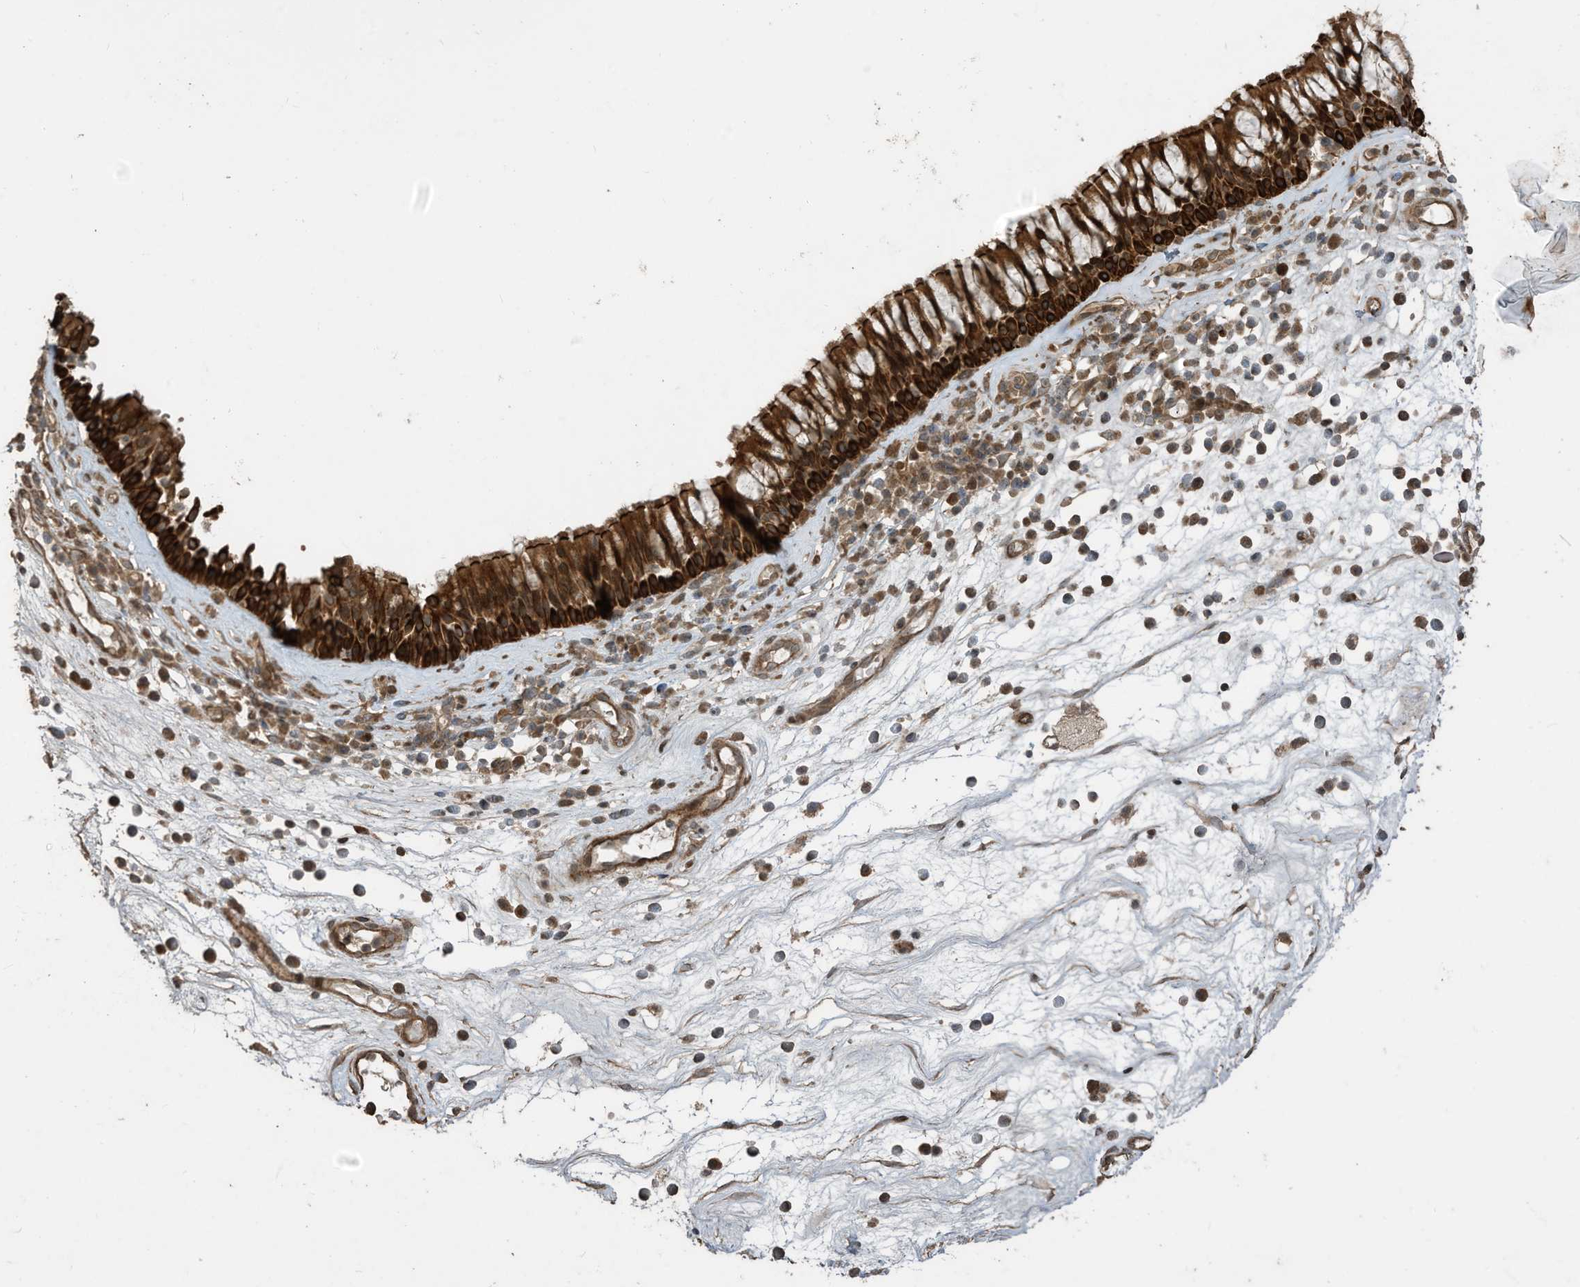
{"staining": {"intensity": "strong", "quantity": ">75%", "location": "cytoplasmic/membranous"}, "tissue": "nasopharynx", "cell_type": "Respiratory epithelial cells", "image_type": "normal", "snomed": [{"axis": "morphology", "description": "Normal tissue, NOS"}, {"axis": "morphology", "description": "Inflammation, NOS"}, {"axis": "morphology", "description": "Malignant melanoma, Metastatic site"}, {"axis": "topography", "description": "Nasopharynx"}], "caption": "Immunohistochemical staining of benign nasopharynx shows >75% levels of strong cytoplasmic/membranous protein expression in about >75% of respiratory epithelial cells. (Stains: DAB (3,3'-diaminobenzidine) in brown, nuclei in blue, Microscopy: brightfield microscopy at high magnification).", "gene": "ZNF653", "patient": {"sex": "male", "age": 70}}